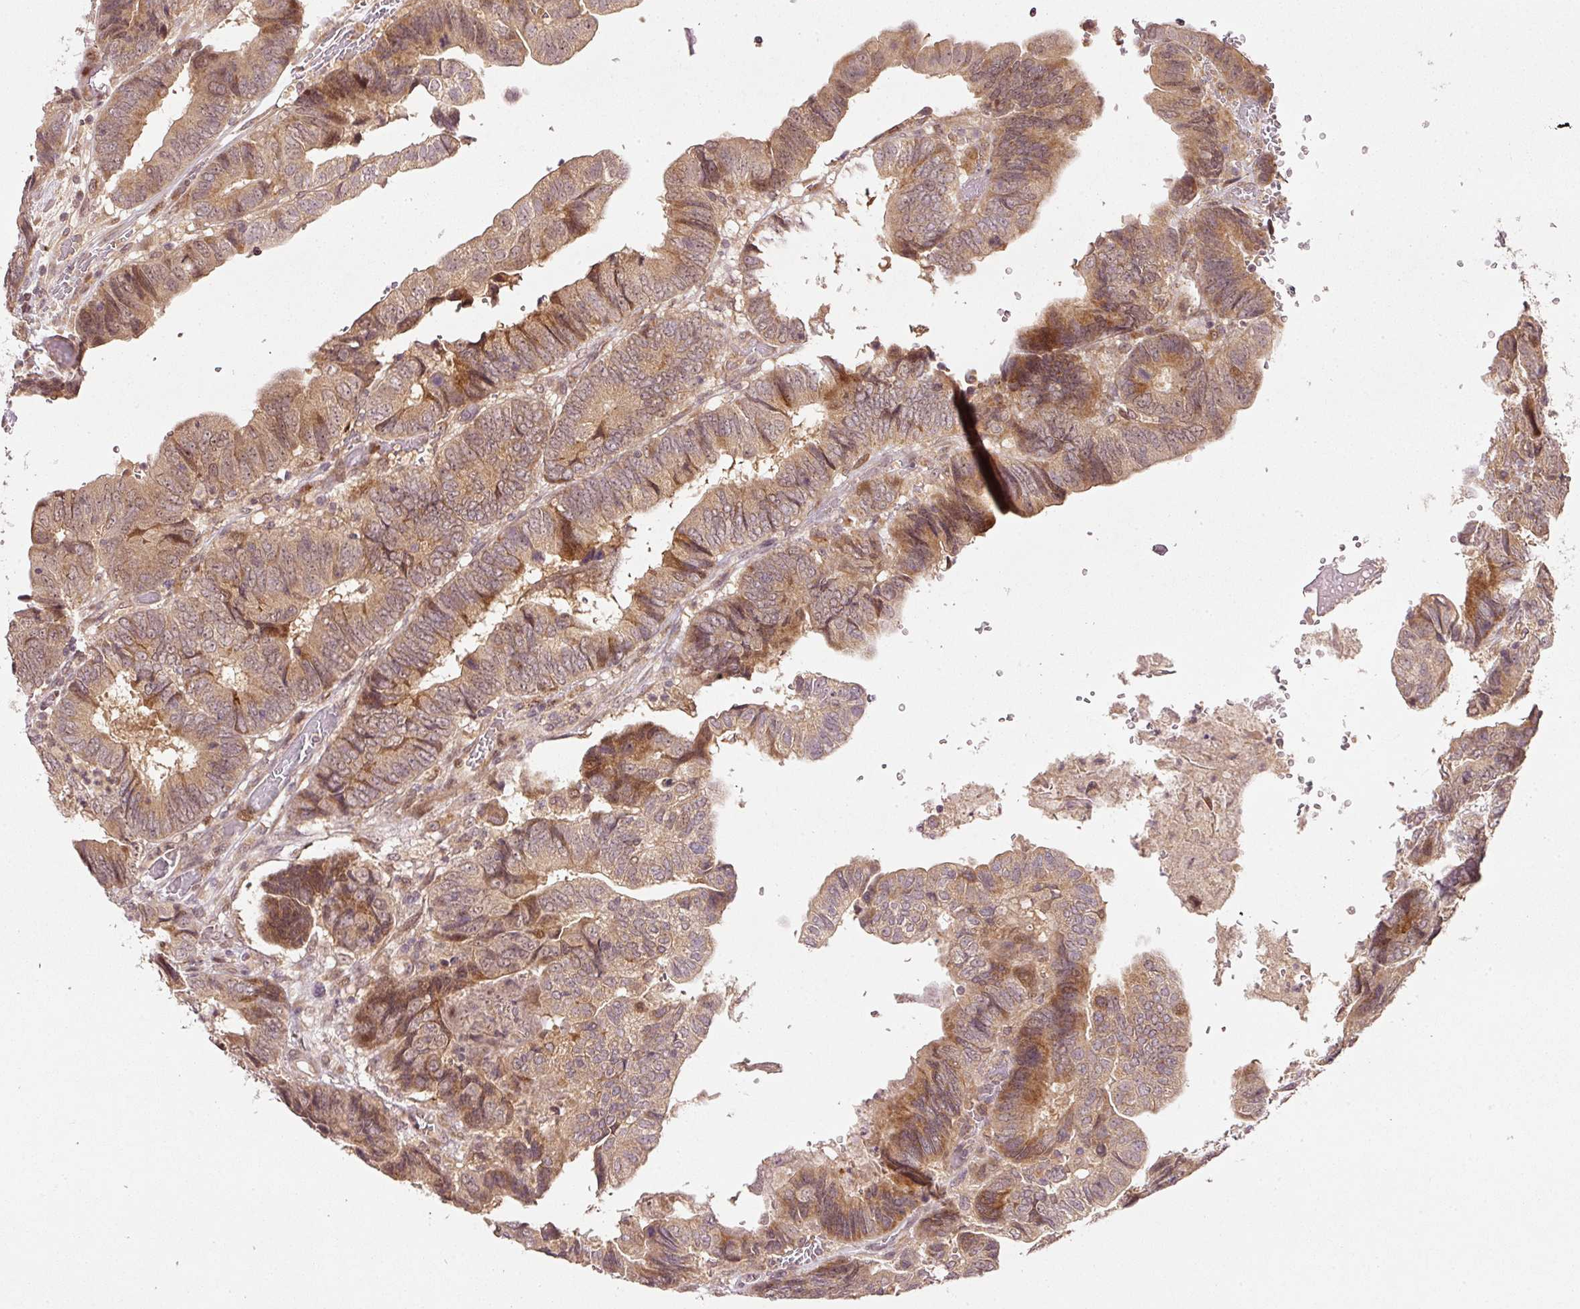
{"staining": {"intensity": "moderate", "quantity": ">75%", "location": "cytoplasmic/membranous"}, "tissue": "colorectal cancer", "cell_type": "Tumor cells", "image_type": "cancer", "snomed": [{"axis": "morphology", "description": "Adenocarcinoma, NOS"}, {"axis": "topography", "description": "Colon"}], "caption": "This is a micrograph of IHC staining of colorectal cancer (adenocarcinoma), which shows moderate staining in the cytoplasmic/membranous of tumor cells.", "gene": "PCDHB1", "patient": {"sex": "male", "age": 85}}